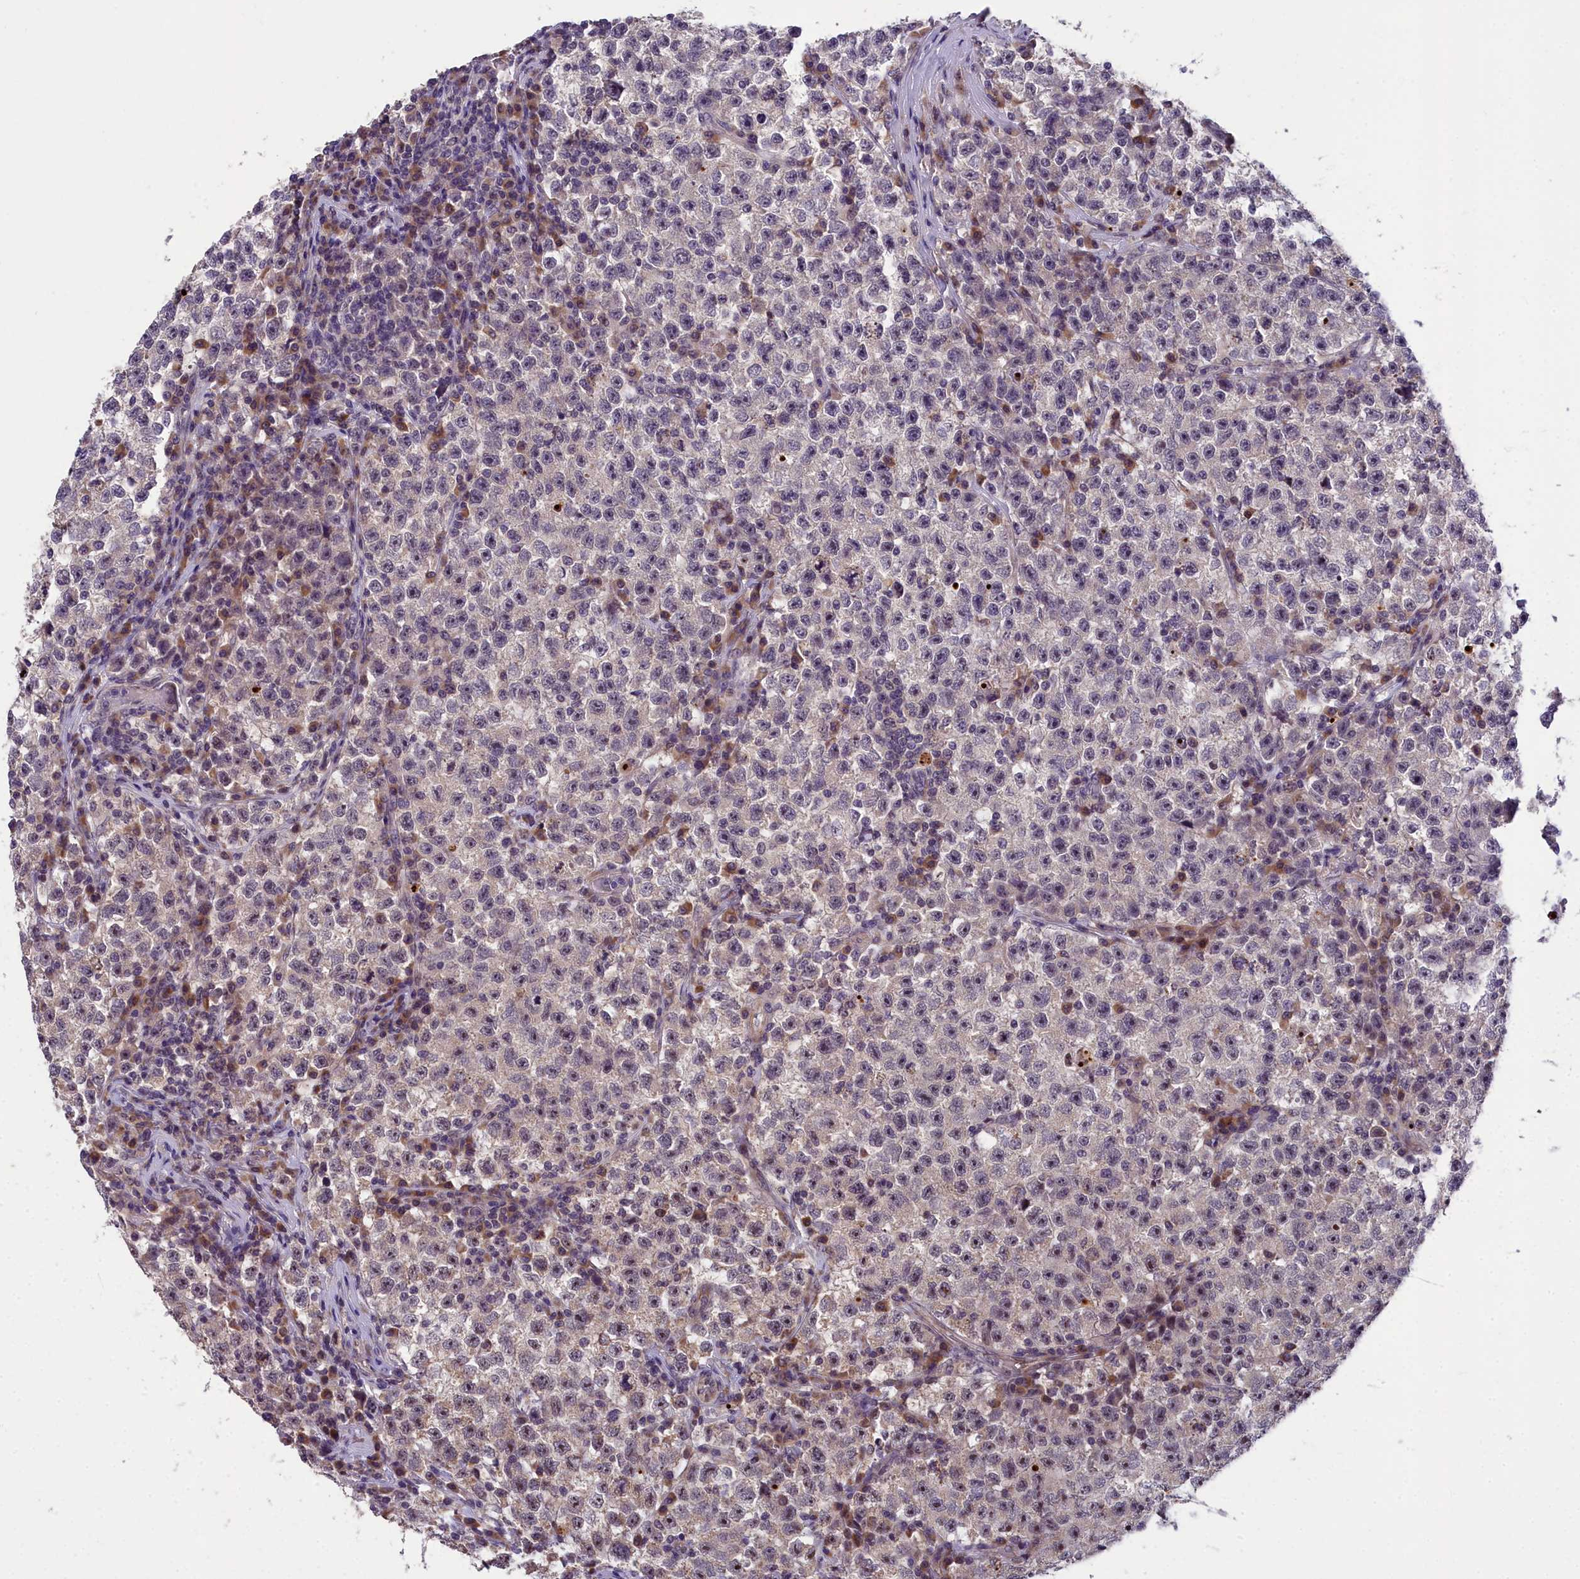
{"staining": {"intensity": "weak", "quantity": "25%-75%", "location": "nuclear"}, "tissue": "testis cancer", "cell_type": "Tumor cells", "image_type": "cancer", "snomed": [{"axis": "morphology", "description": "Seminoma, NOS"}, {"axis": "topography", "description": "Testis"}], "caption": "Seminoma (testis) was stained to show a protein in brown. There is low levels of weak nuclear positivity in approximately 25%-75% of tumor cells.", "gene": "ZNF333", "patient": {"sex": "male", "age": 22}}